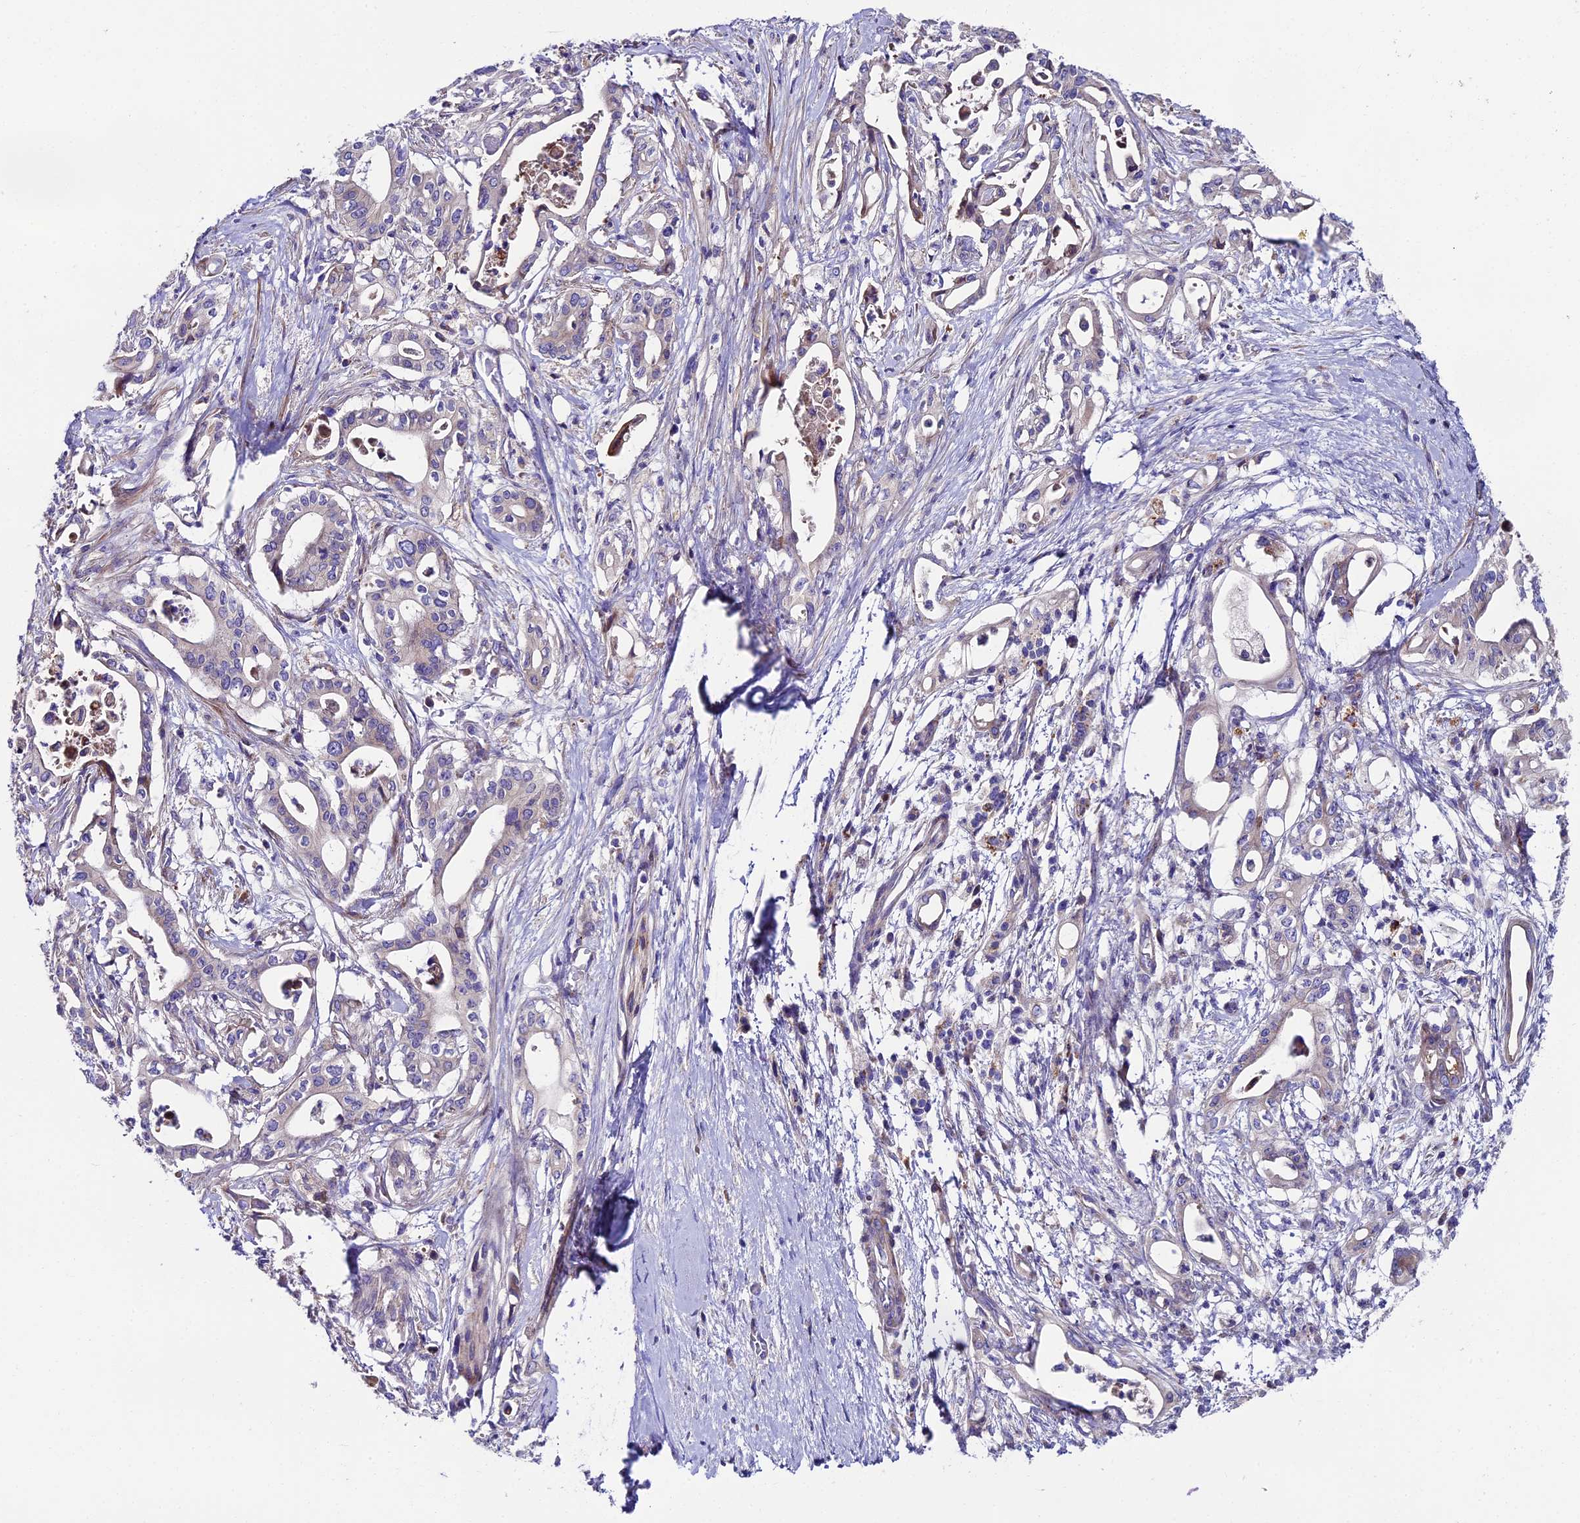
{"staining": {"intensity": "negative", "quantity": "none", "location": "none"}, "tissue": "pancreatic cancer", "cell_type": "Tumor cells", "image_type": "cancer", "snomed": [{"axis": "morphology", "description": "Adenocarcinoma, NOS"}, {"axis": "topography", "description": "Pancreas"}], "caption": "Immunohistochemistry (IHC) micrograph of neoplastic tissue: human pancreatic cancer stained with DAB reveals no significant protein staining in tumor cells. (DAB immunohistochemistry visualized using brightfield microscopy, high magnification).", "gene": "PIGU", "patient": {"sex": "female", "age": 77}}